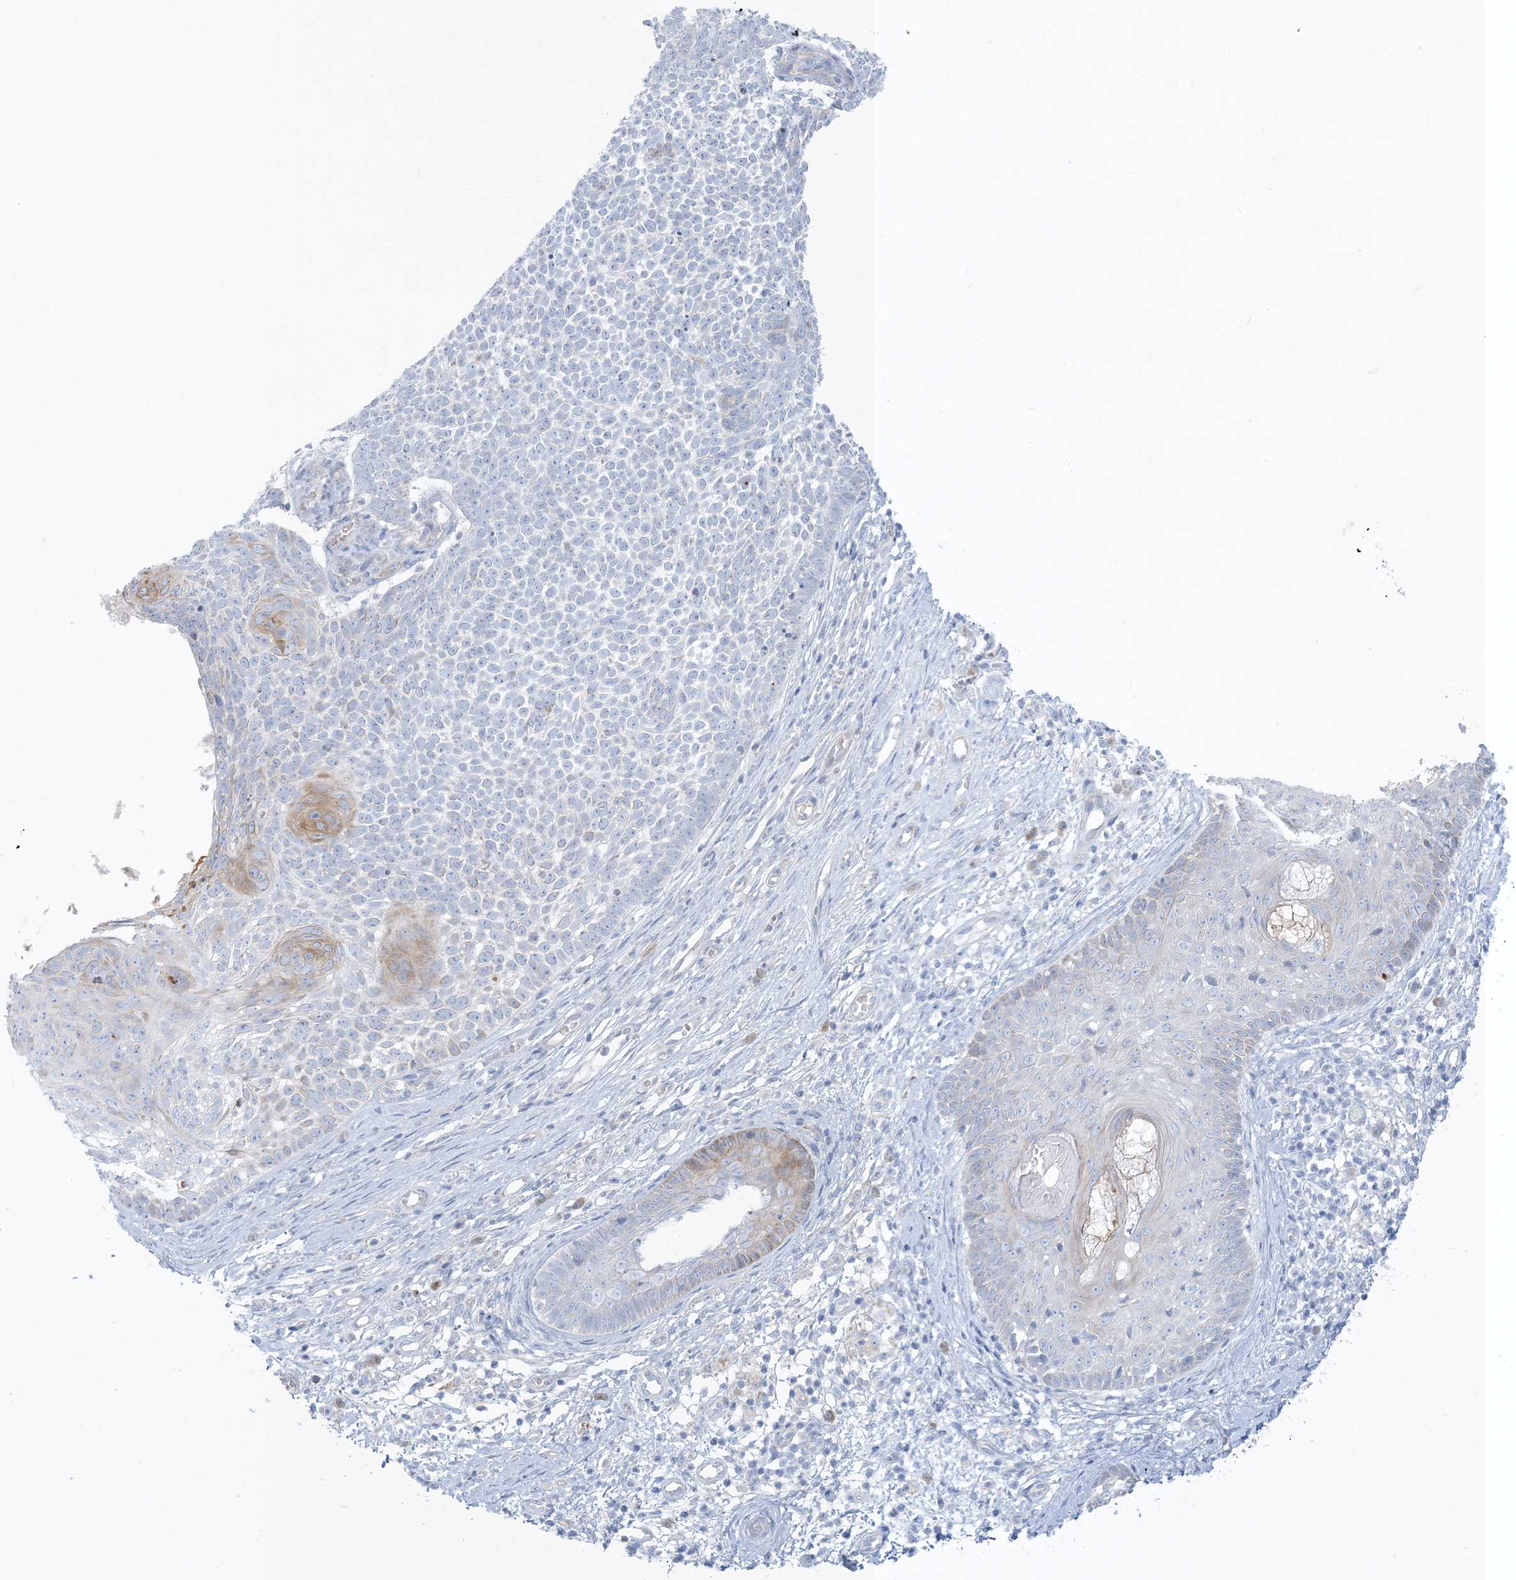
{"staining": {"intensity": "negative", "quantity": "none", "location": "none"}, "tissue": "skin cancer", "cell_type": "Tumor cells", "image_type": "cancer", "snomed": [{"axis": "morphology", "description": "Basal cell carcinoma"}, {"axis": "topography", "description": "Skin"}], "caption": "There is no significant expression in tumor cells of skin cancer (basal cell carcinoma).", "gene": "XIRP2", "patient": {"sex": "female", "age": 81}}